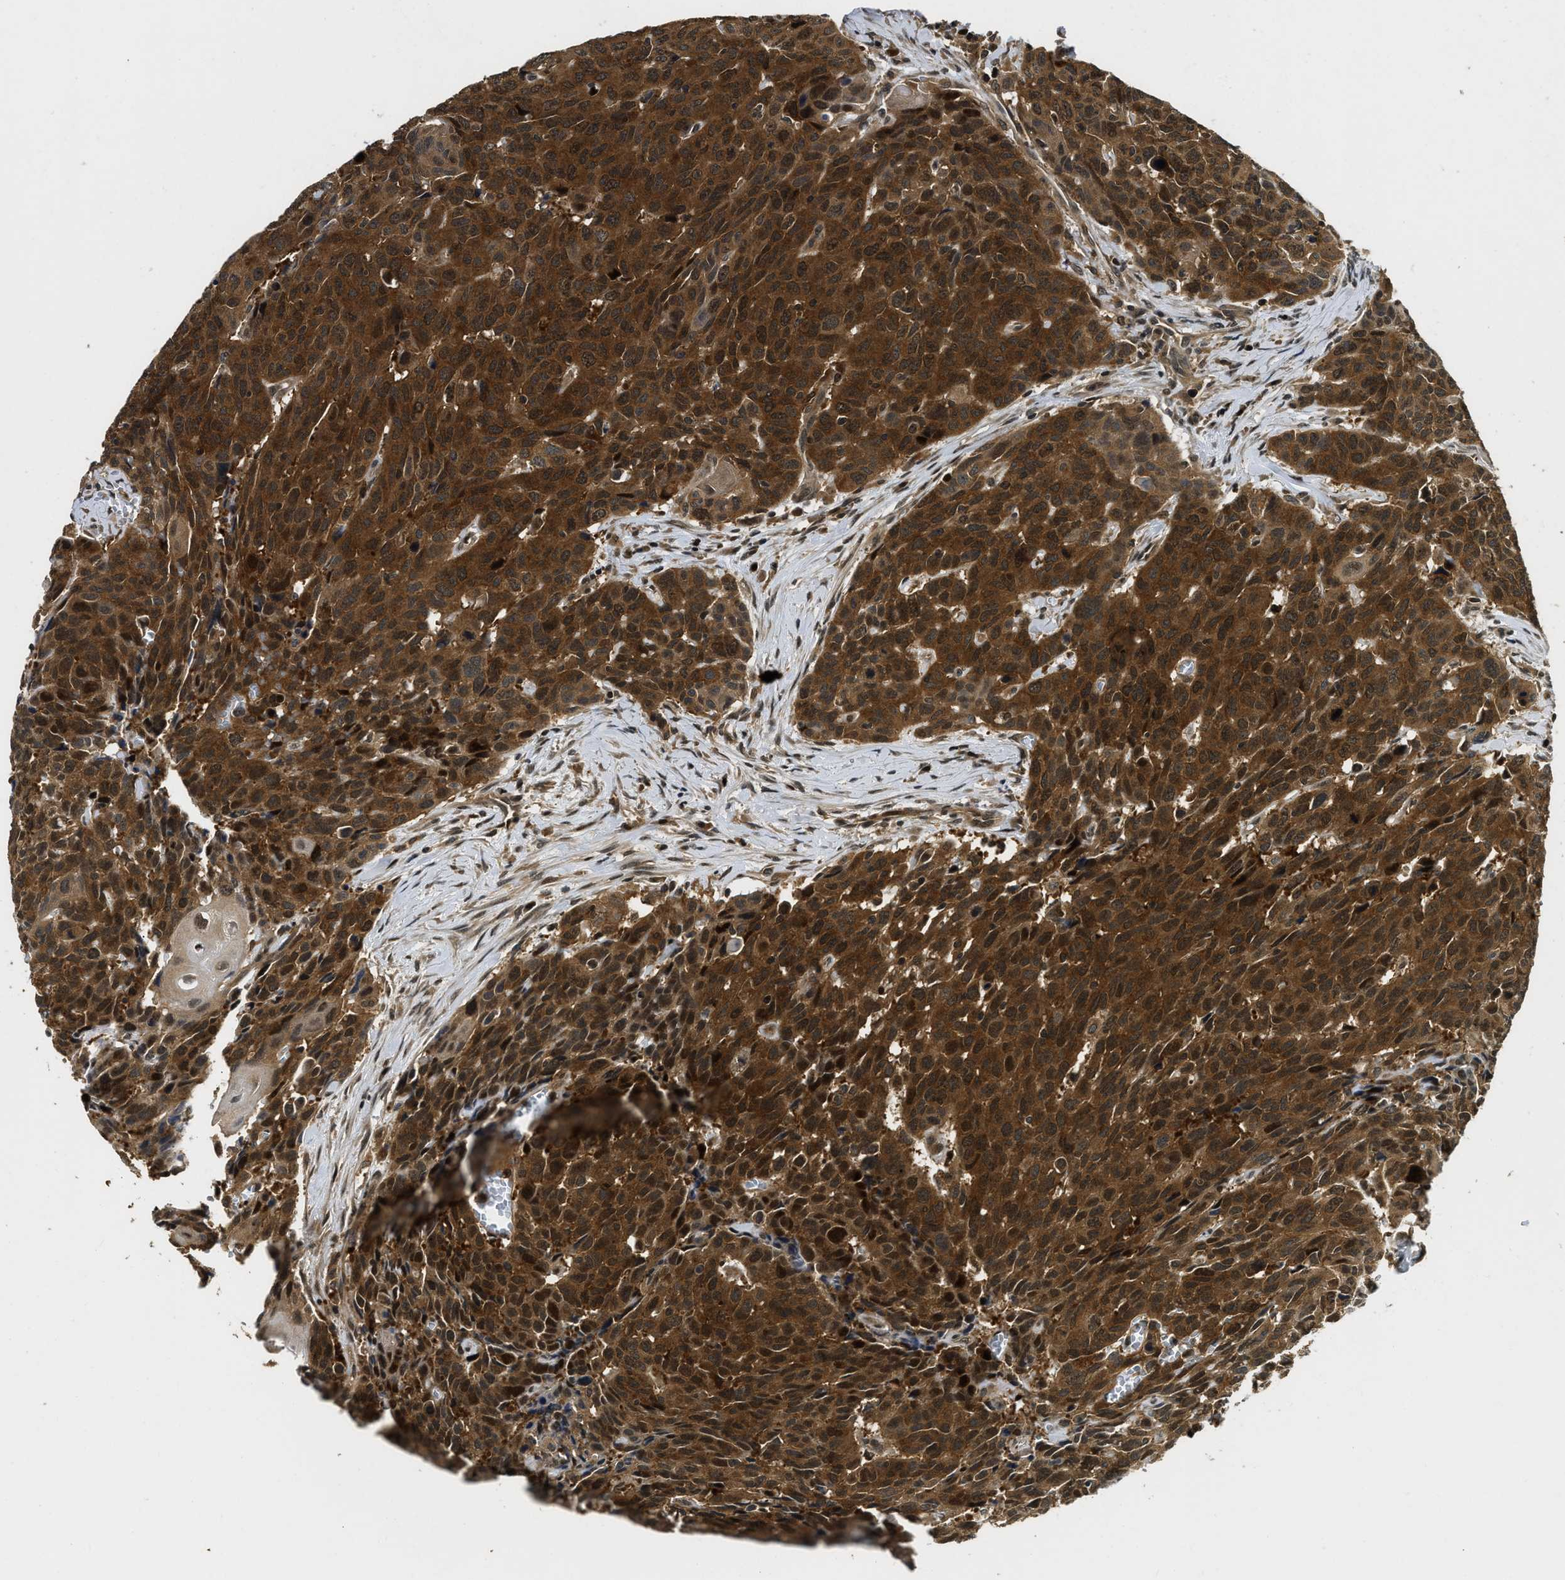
{"staining": {"intensity": "strong", "quantity": ">75%", "location": "cytoplasmic/membranous"}, "tissue": "head and neck cancer", "cell_type": "Tumor cells", "image_type": "cancer", "snomed": [{"axis": "morphology", "description": "Squamous cell carcinoma, NOS"}, {"axis": "topography", "description": "Head-Neck"}], "caption": "Protein expression by IHC demonstrates strong cytoplasmic/membranous positivity in approximately >75% of tumor cells in squamous cell carcinoma (head and neck).", "gene": "ADSL", "patient": {"sex": "male", "age": 66}}